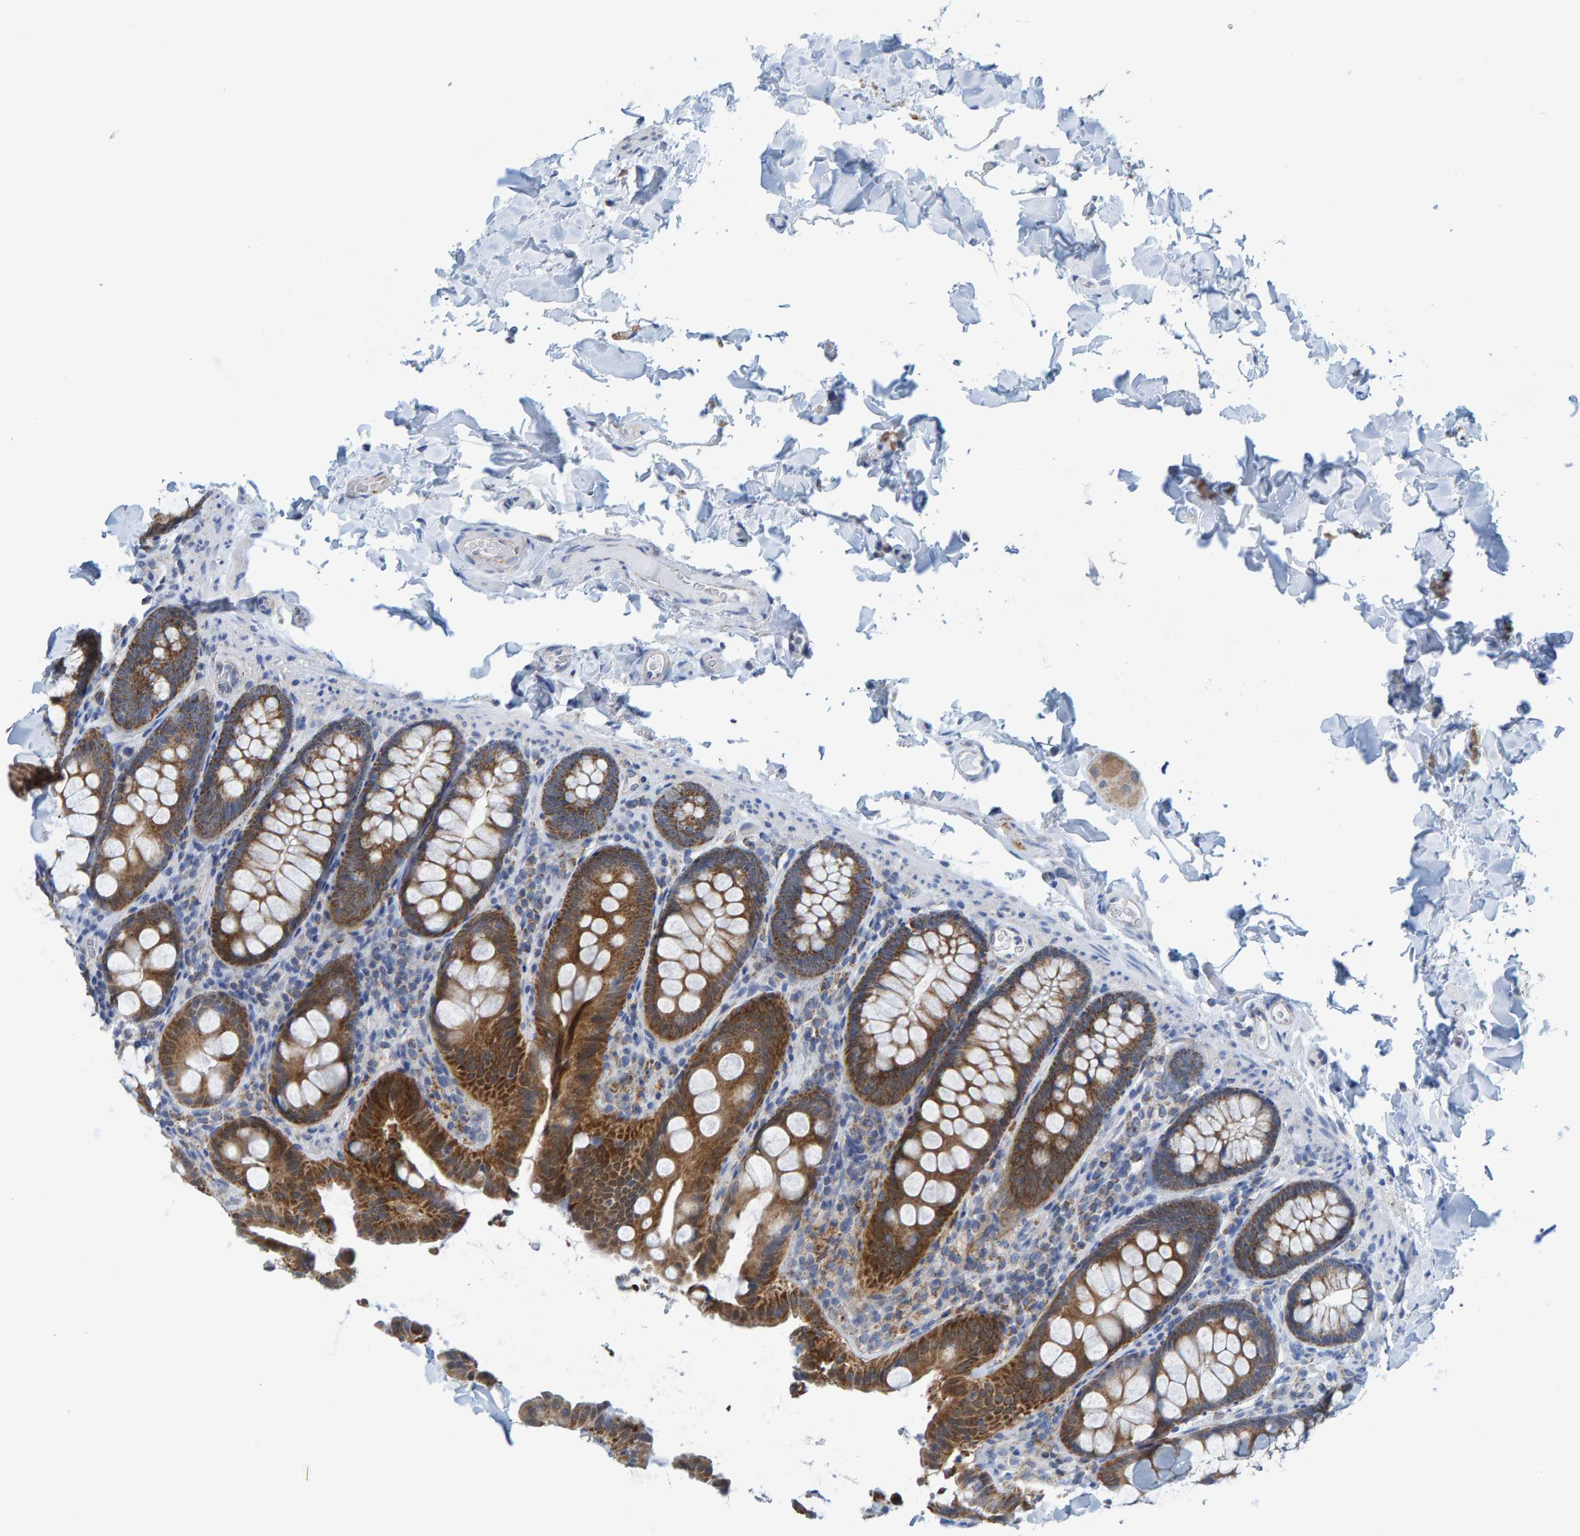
{"staining": {"intensity": "negative", "quantity": "none", "location": "none"}, "tissue": "colon", "cell_type": "Endothelial cells", "image_type": "normal", "snomed": [{"axis": "morphology", "description": "Normal tissue, NOS"}, {"axis": "topography", "description": "Colon"}], "caption": "Immunohistochemistry (IHC) photomicrograph of normal colon stained for a protein (brown), which exhibits no positivity in endothelial cells.", "gene": "MRPS7", "patient": {"sex": "female", "age": 61}}